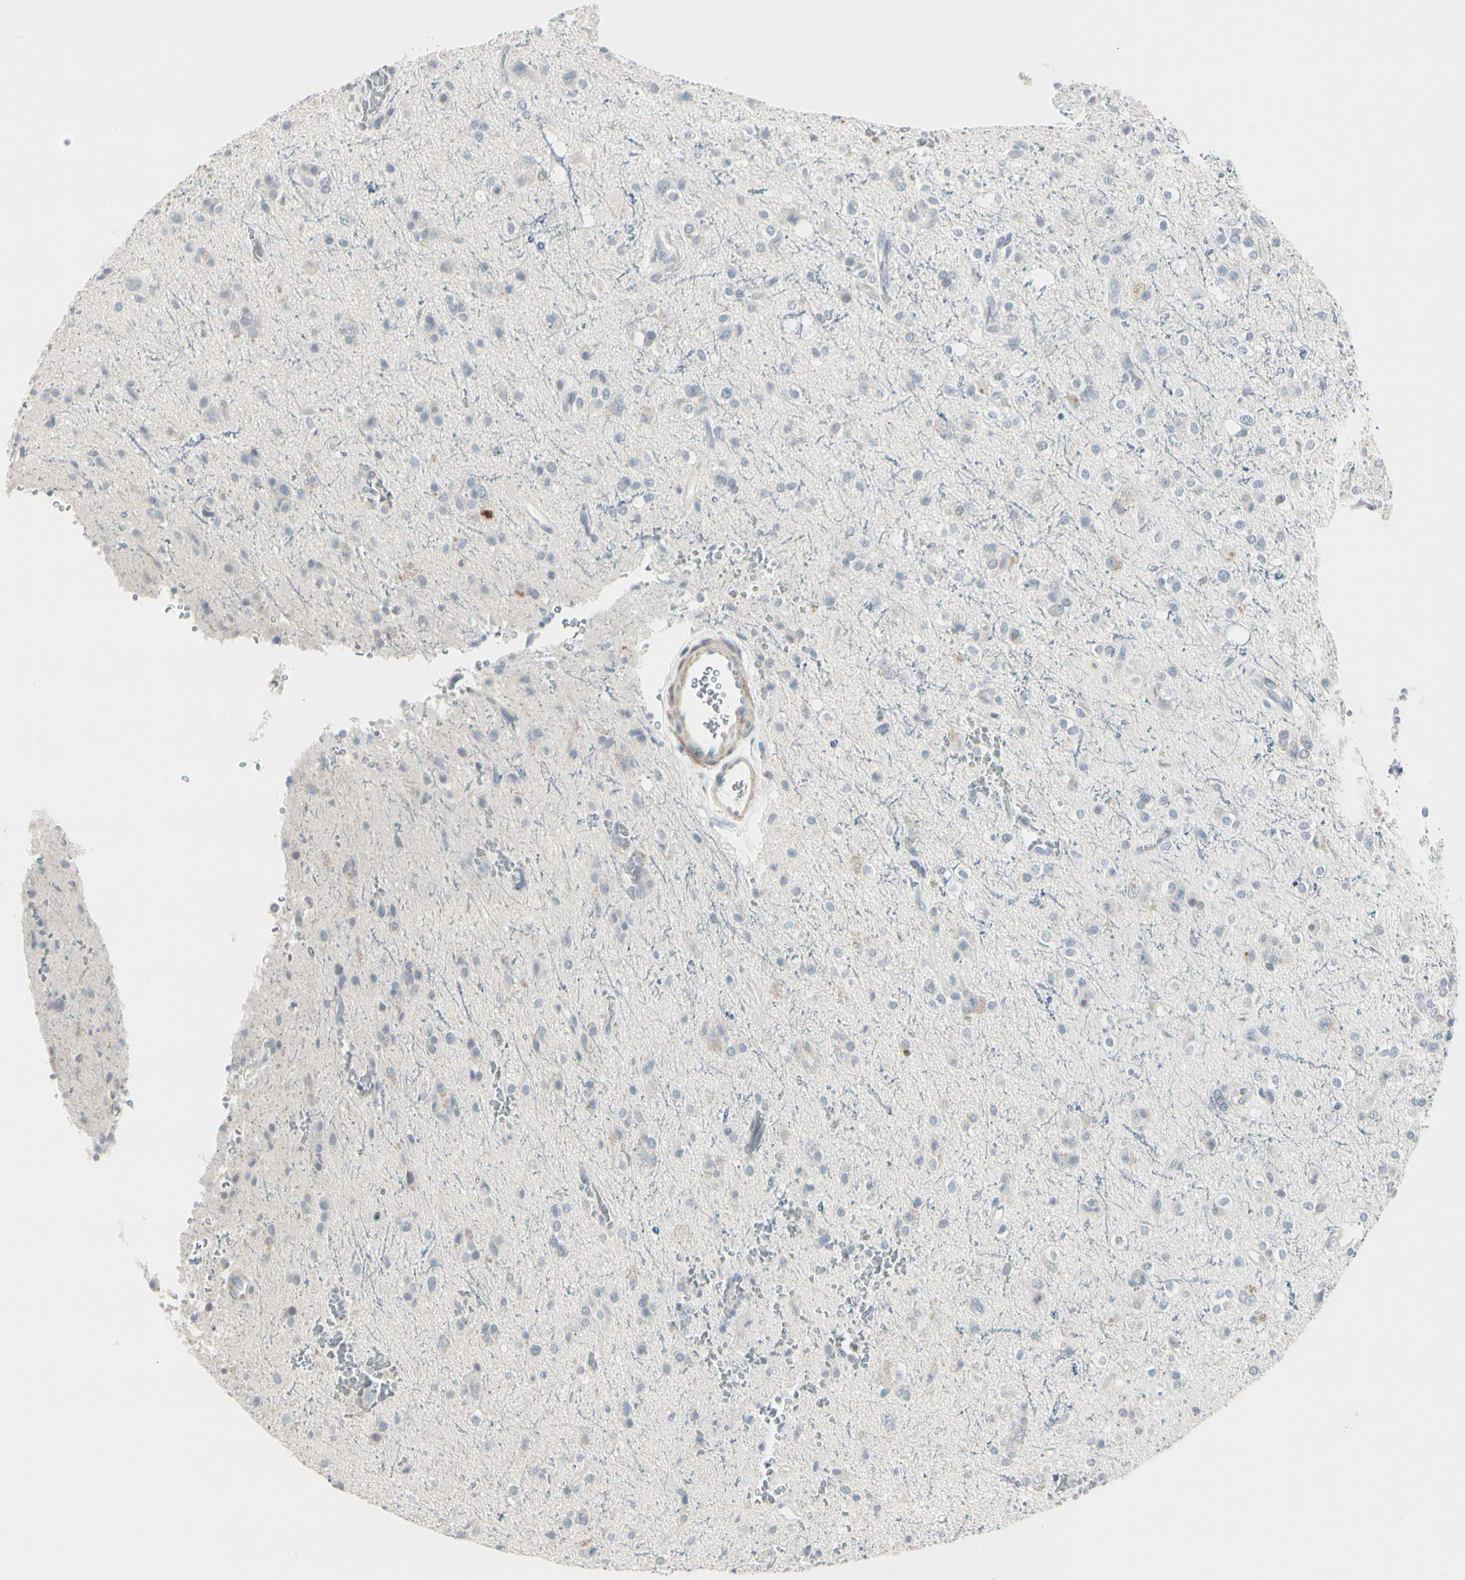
{"staining": {"intensity": "negative", "quantity": "none", "location": "none"}, "tissue": "glioma", "cell_type": "Tumor cells", "image_type": "cancer", "snomed": [{"axis": "morphology", "description": "Glioma, malignant, High grade"}, {"axis": "topography", "description": "Brain"}], "caption": "Immunohistochemistry of human malignant high-grade glioma shows no positivity in tumor cells.", "gene": "DMPK", "patient": {"sex": "male", "age": 47}}